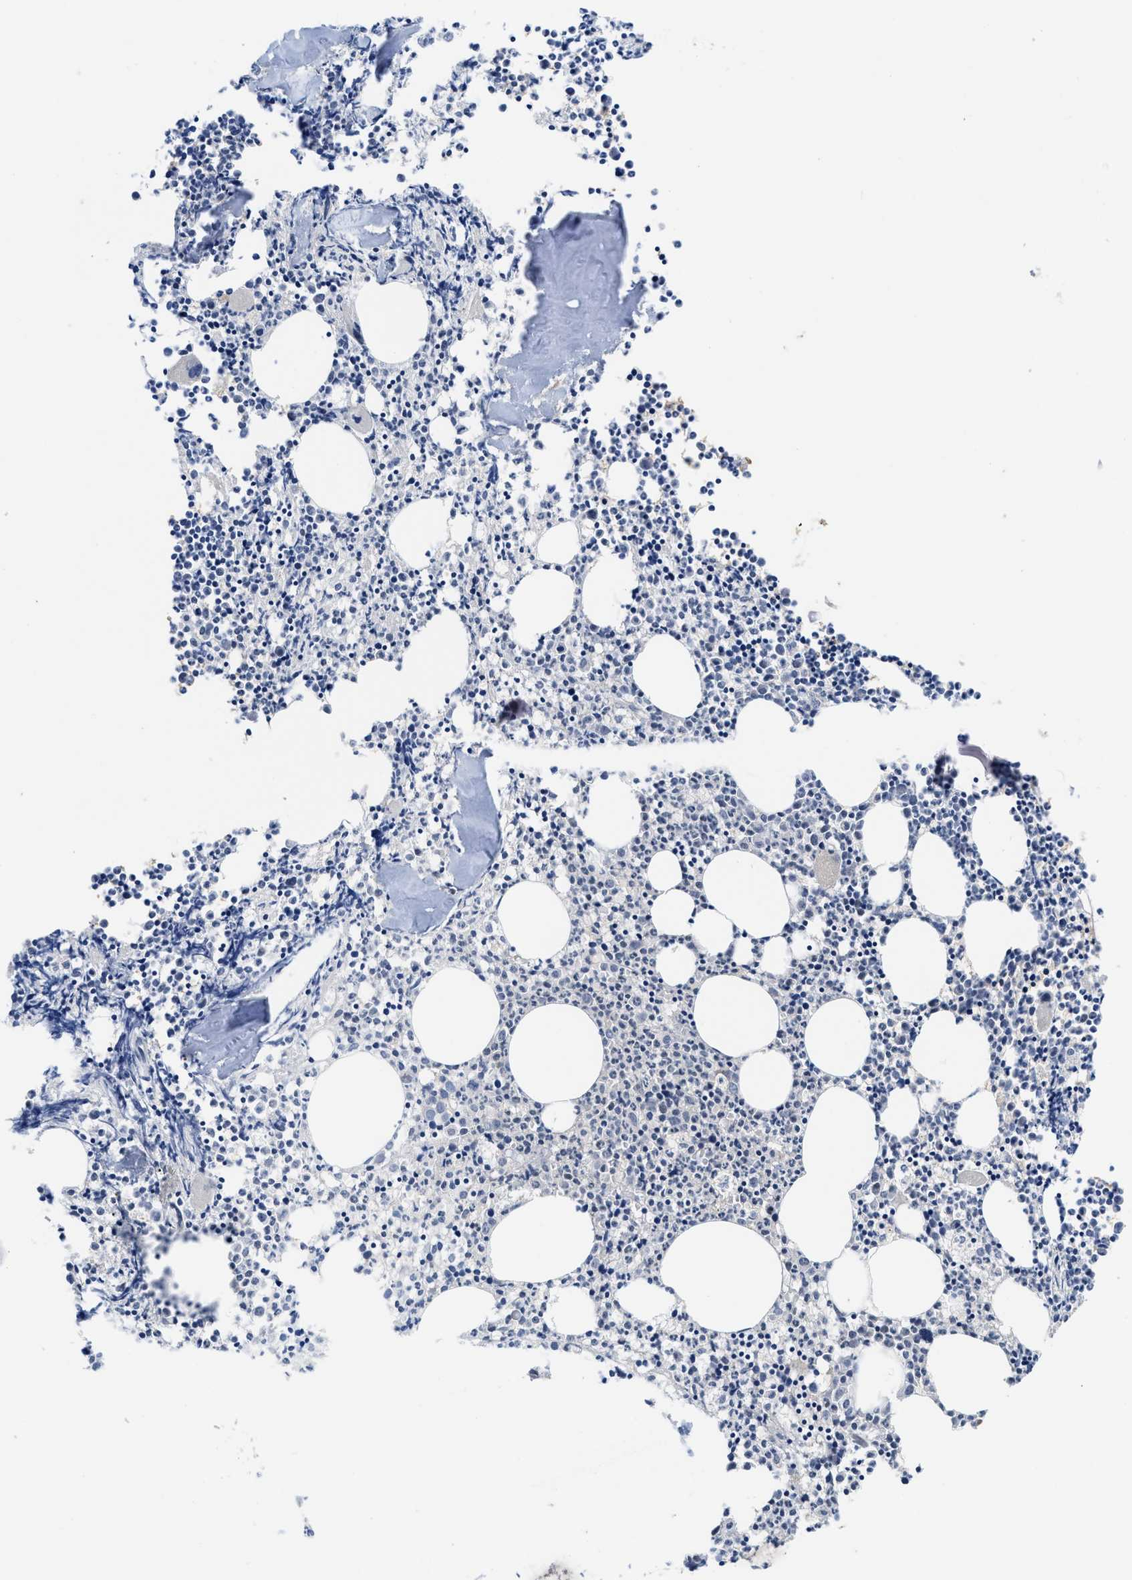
{"staining": {"intensity": "weak", "quantity": "<25%", "location": "cytoplasmic/membranous"}, "tissue": "bone marrow", "cell_type": "Hematopoietic cells", "image_type": "normal", "snomed": [{"axis": "morphology", "description": "Normal tissue, NOS"}, {"axis": "morphology", "description": "Inflammation, NOS"}, {"axis": "topography", "description": "Bone marrow"}], "caption": "High magnification brightfield microscopy of normal bone marrow stained with DAB (3,3'-diaminobenzidine) (brown) and counterstained with hematoxylin (blue): hematopoietic cells show no significant staining. (DAB (3,3'-diaminobenzidine) IHC, high magnification).", "gene": "LDAF1", "patient": {"sex": "female", "age": 53}}